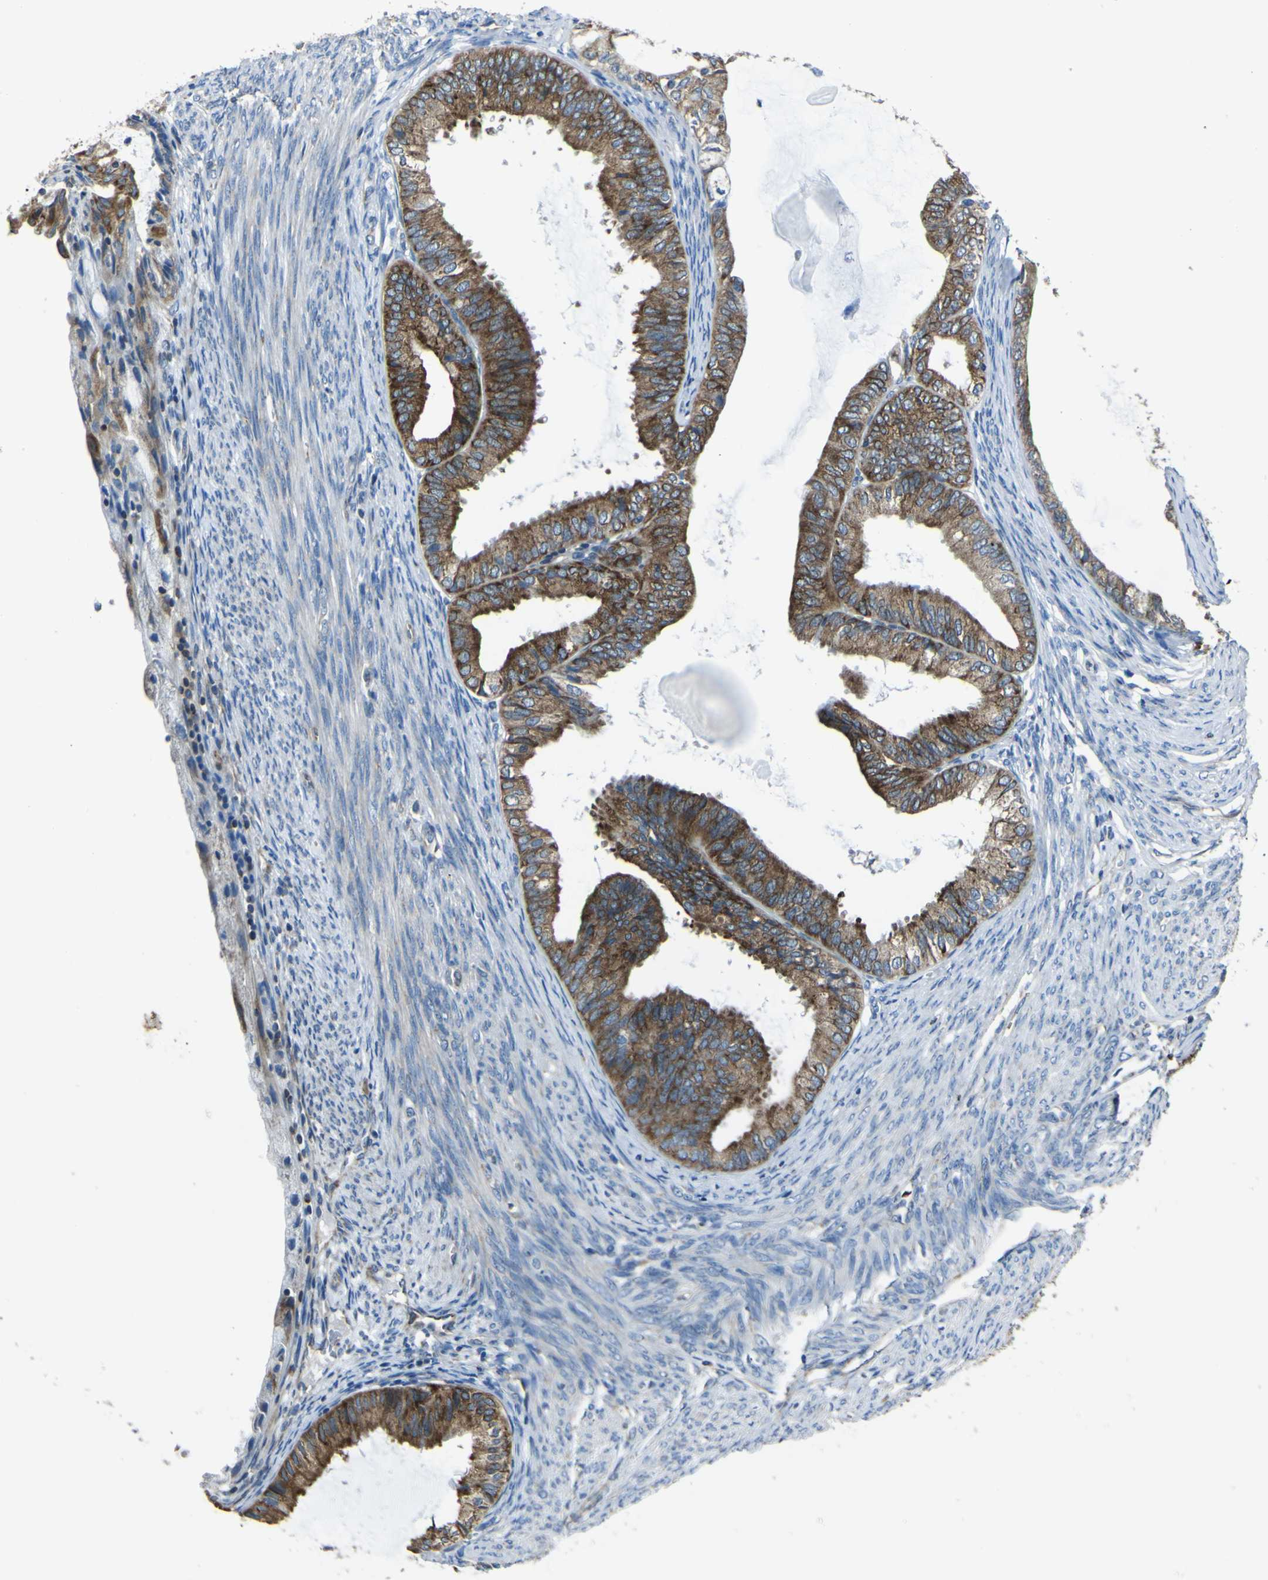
{"staining": {"intensity": "strong", "quantity": ">75%", "location": "cytoplasmic/membranous"}, "tissue": "endometrial cancer", "cell_type": "Tumor cells", "image_type": "cancer", "snomed": [{"axis": "morphology", "description": "Adenocarcinoma, NOS"}, {"axis": "topography", "description": "Endometrium"}], "caption": "Endometrial cancer (adenocarcinoma) stained with immunohistochemistry shows strong cytoplasmic/membranous positivity in about >75% of tumor cells.", "gene": "STIM1", "patient": {"sex": "female", "age": 86}}